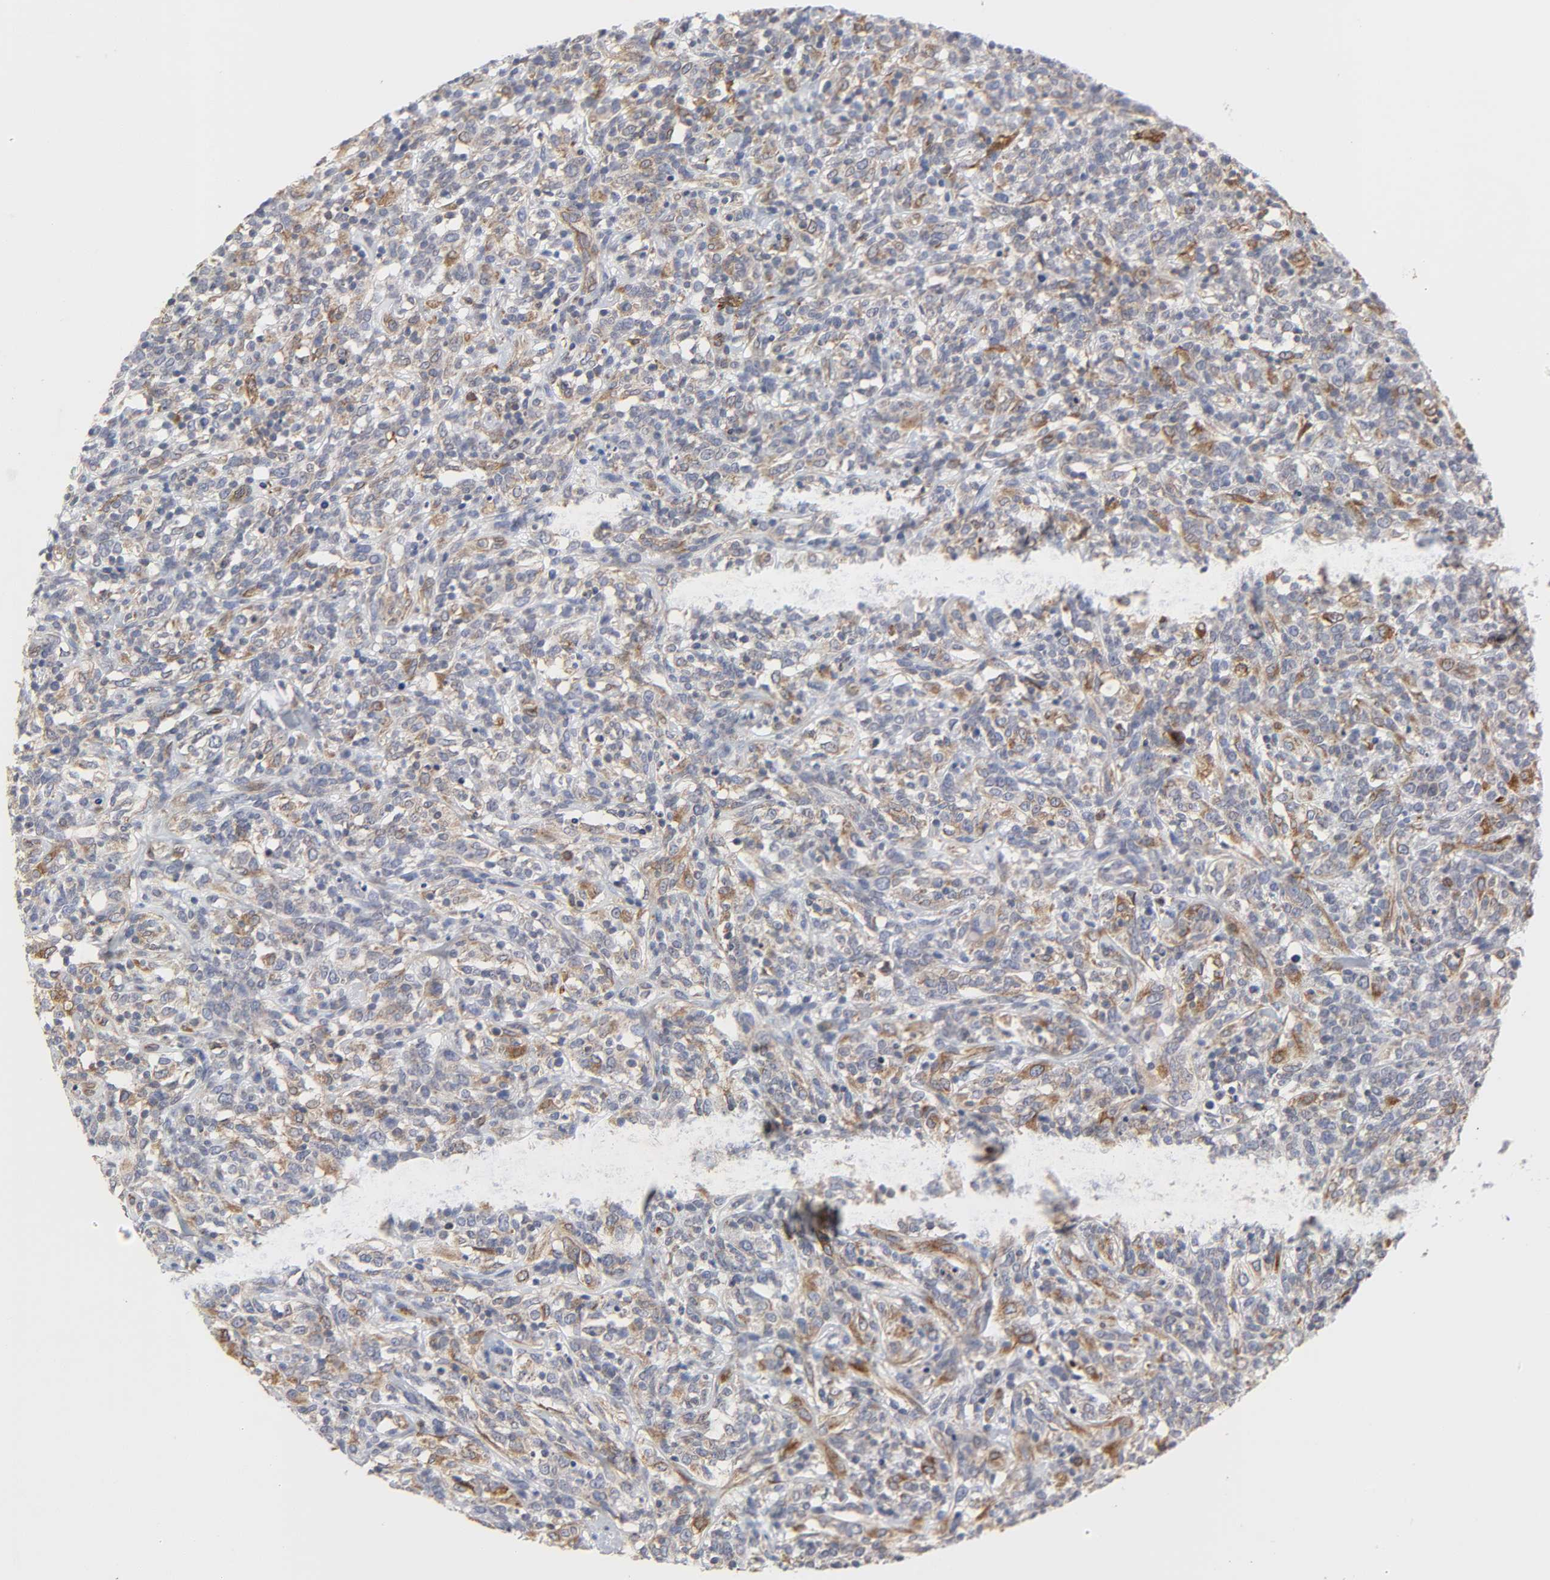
{"staining": {"intensity": "weak", "quantity": "25%-75%", "location": "cytoplasmic/membranous"}, "tissue": "lymphoma", "cell_type": "Tumor cells", "image_type": "cancer", "snomed": [{"axis": "morphology", "description": "Malignant lymphoma, non-Hodgkin's type, High grade"}, {"axis": "topography", "description": "Lymph node"}], "caption": "IHC of human high-grade malignant lymphoma, non-Hodgkin's type shows low levels of weak cytoplasmic/membranous positivity in approximately 25%-75% of tumor cells.", "gene": "POR", "patient": {"sex": "female", "age": 73}}